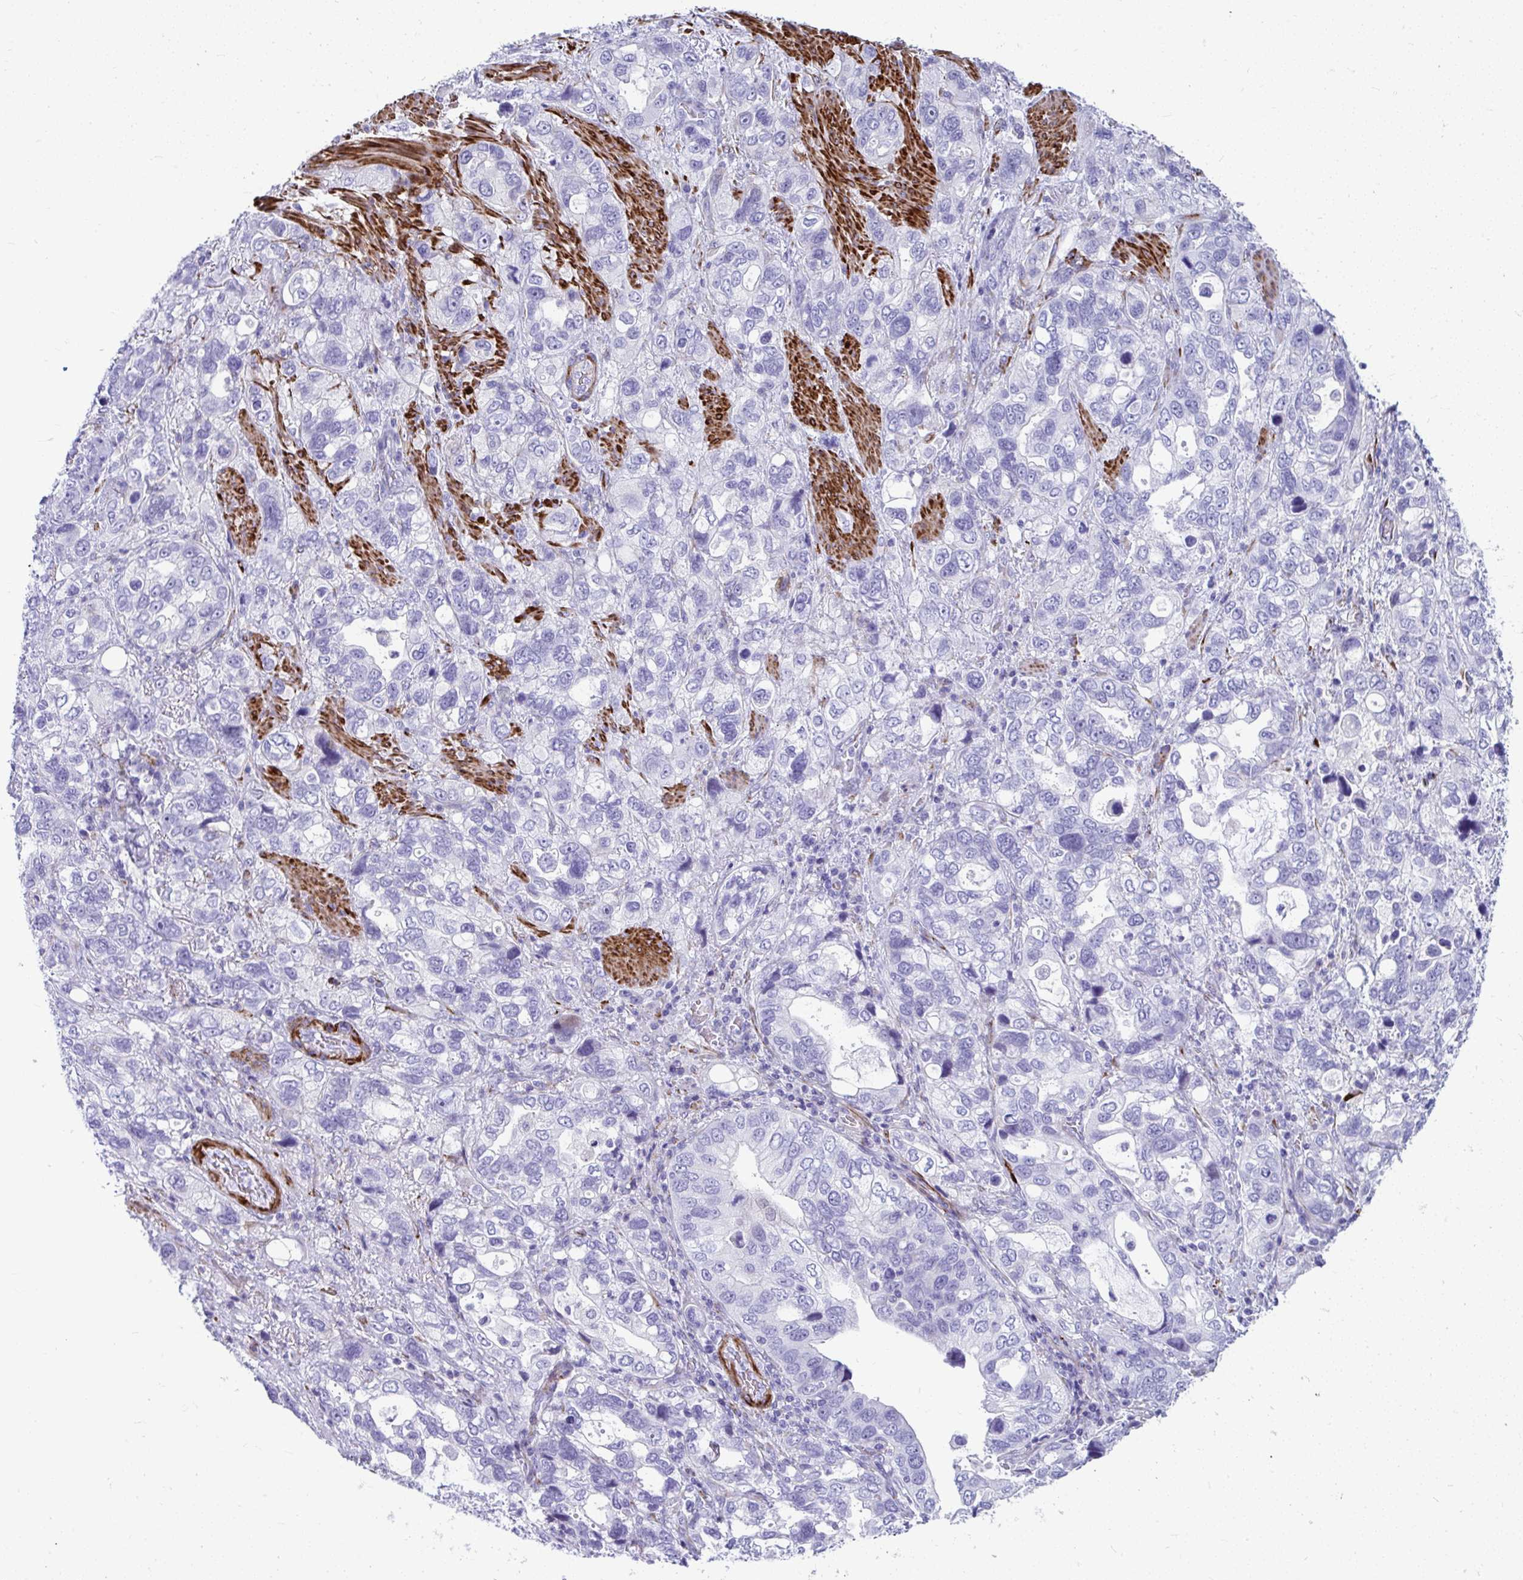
{"staining": {"intensity": "negative", "quantity": "none", "location": "none"}, "tissue": "stomach cancer", "cell_type": "Tumor cells", "image_type": "cancer", "snomed": [{"axis": "morphology", "description": "Adenocarcinoma, NOS"}, {"axis": "topography", "description": "Stomach, upper"}], "caption": "Tumor cells show no significant protein staining in stomach adenocarcinoma.", "gene": "GRXCR2", "patient": {"sex": "female", "age": 81}}